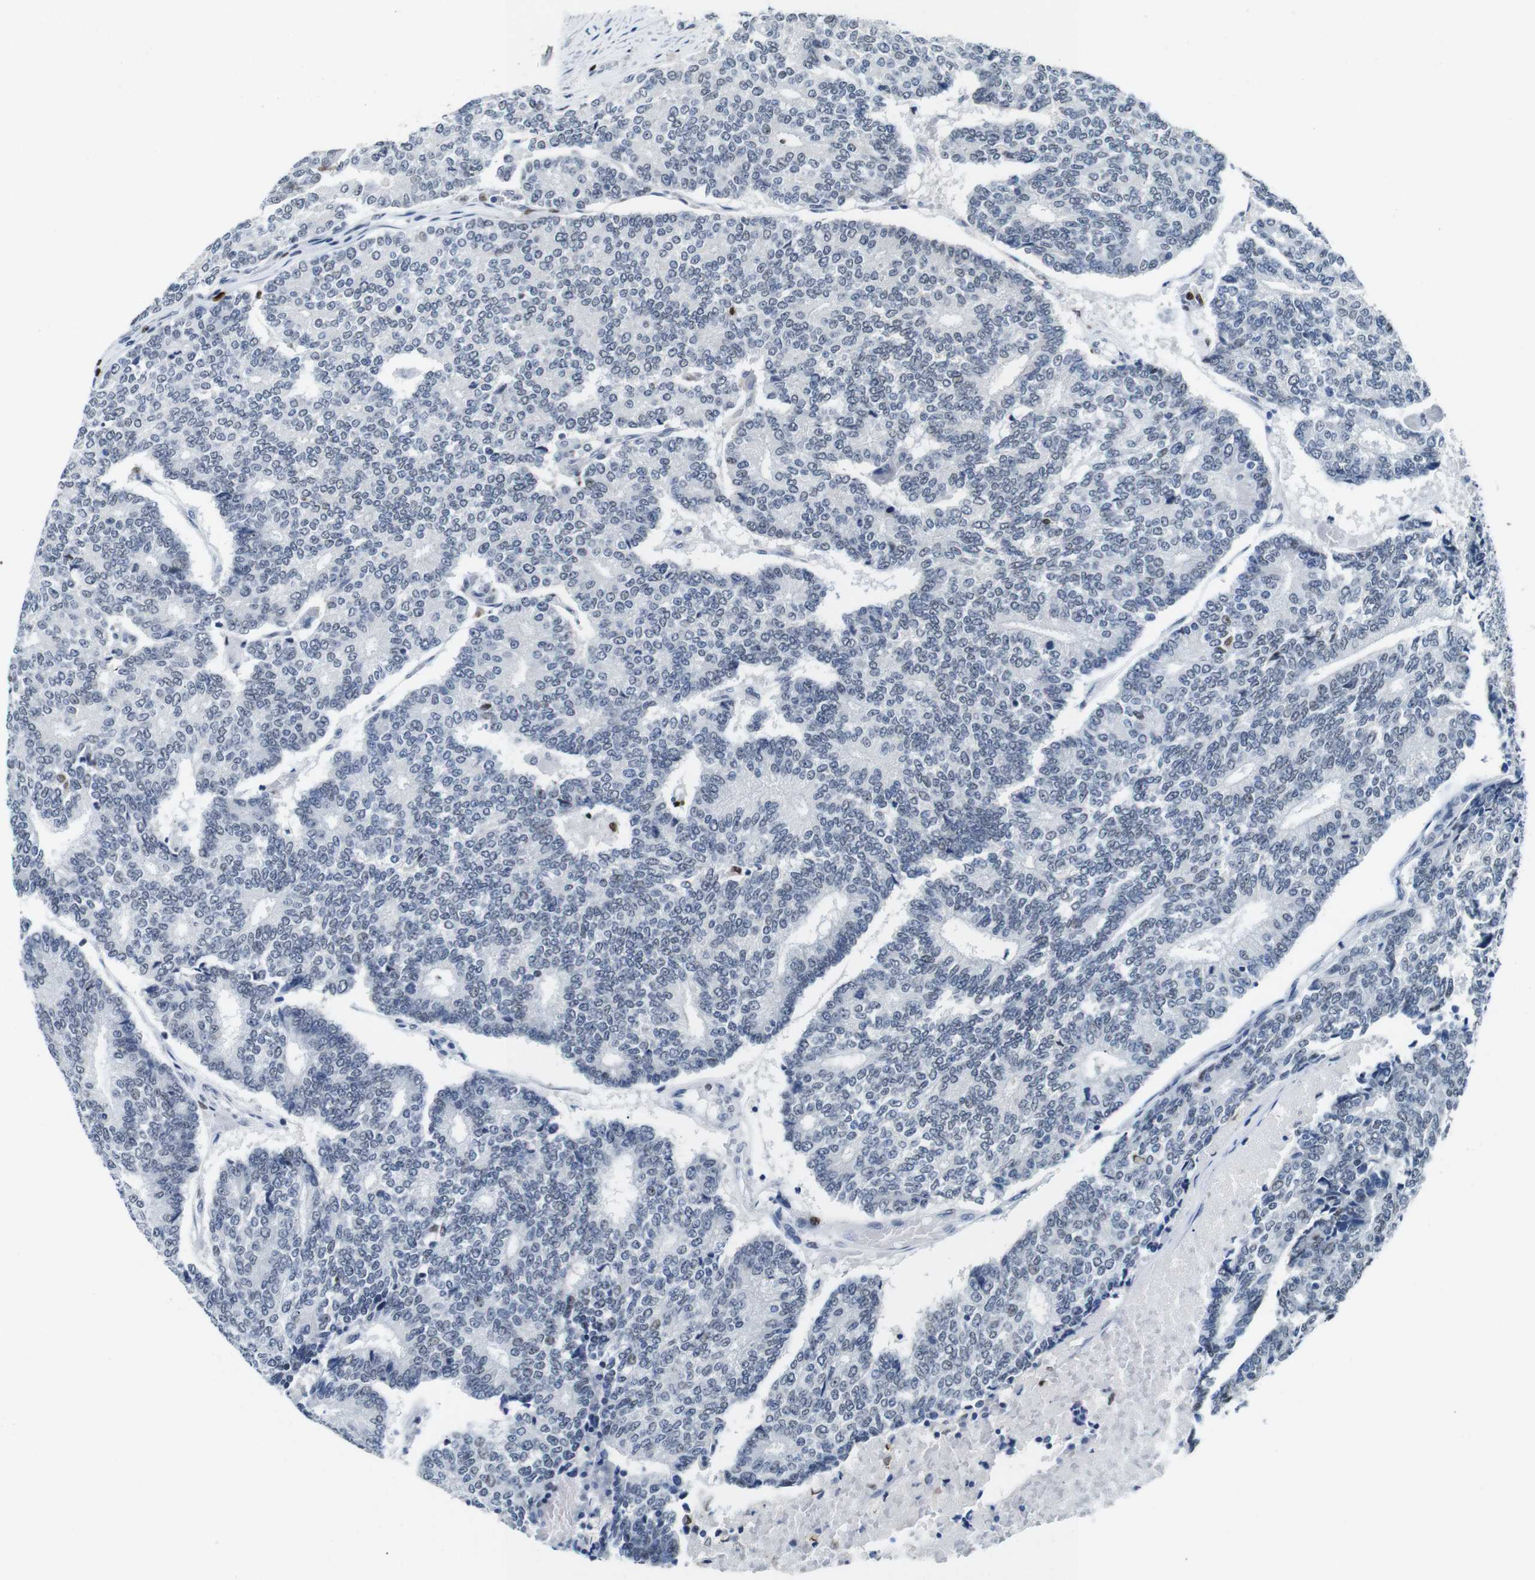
{"staining": {"intensity": "weak", "quantity": "<25%", "location": "nuclear"}, "tissue": "prostate cancer", "cell_type": "Tumor cells", "image_type": "cancer", "snomed": [{"axis": "morphology", "description": "Normal tissue, NOS"}, {"axis": "morphology", "description": "Adenocarcinoma, High grade"}, {"axis": "topography", "description": "Prostate"}, {"axis": "topography", "description": "Seminal veicle"}], "caption": "IHC of prostate high-grade adenocarcinoma exhibits no staining in tumor cells.", "gene": "IRF8", "patient": {"sex": "male", "age": 55}}